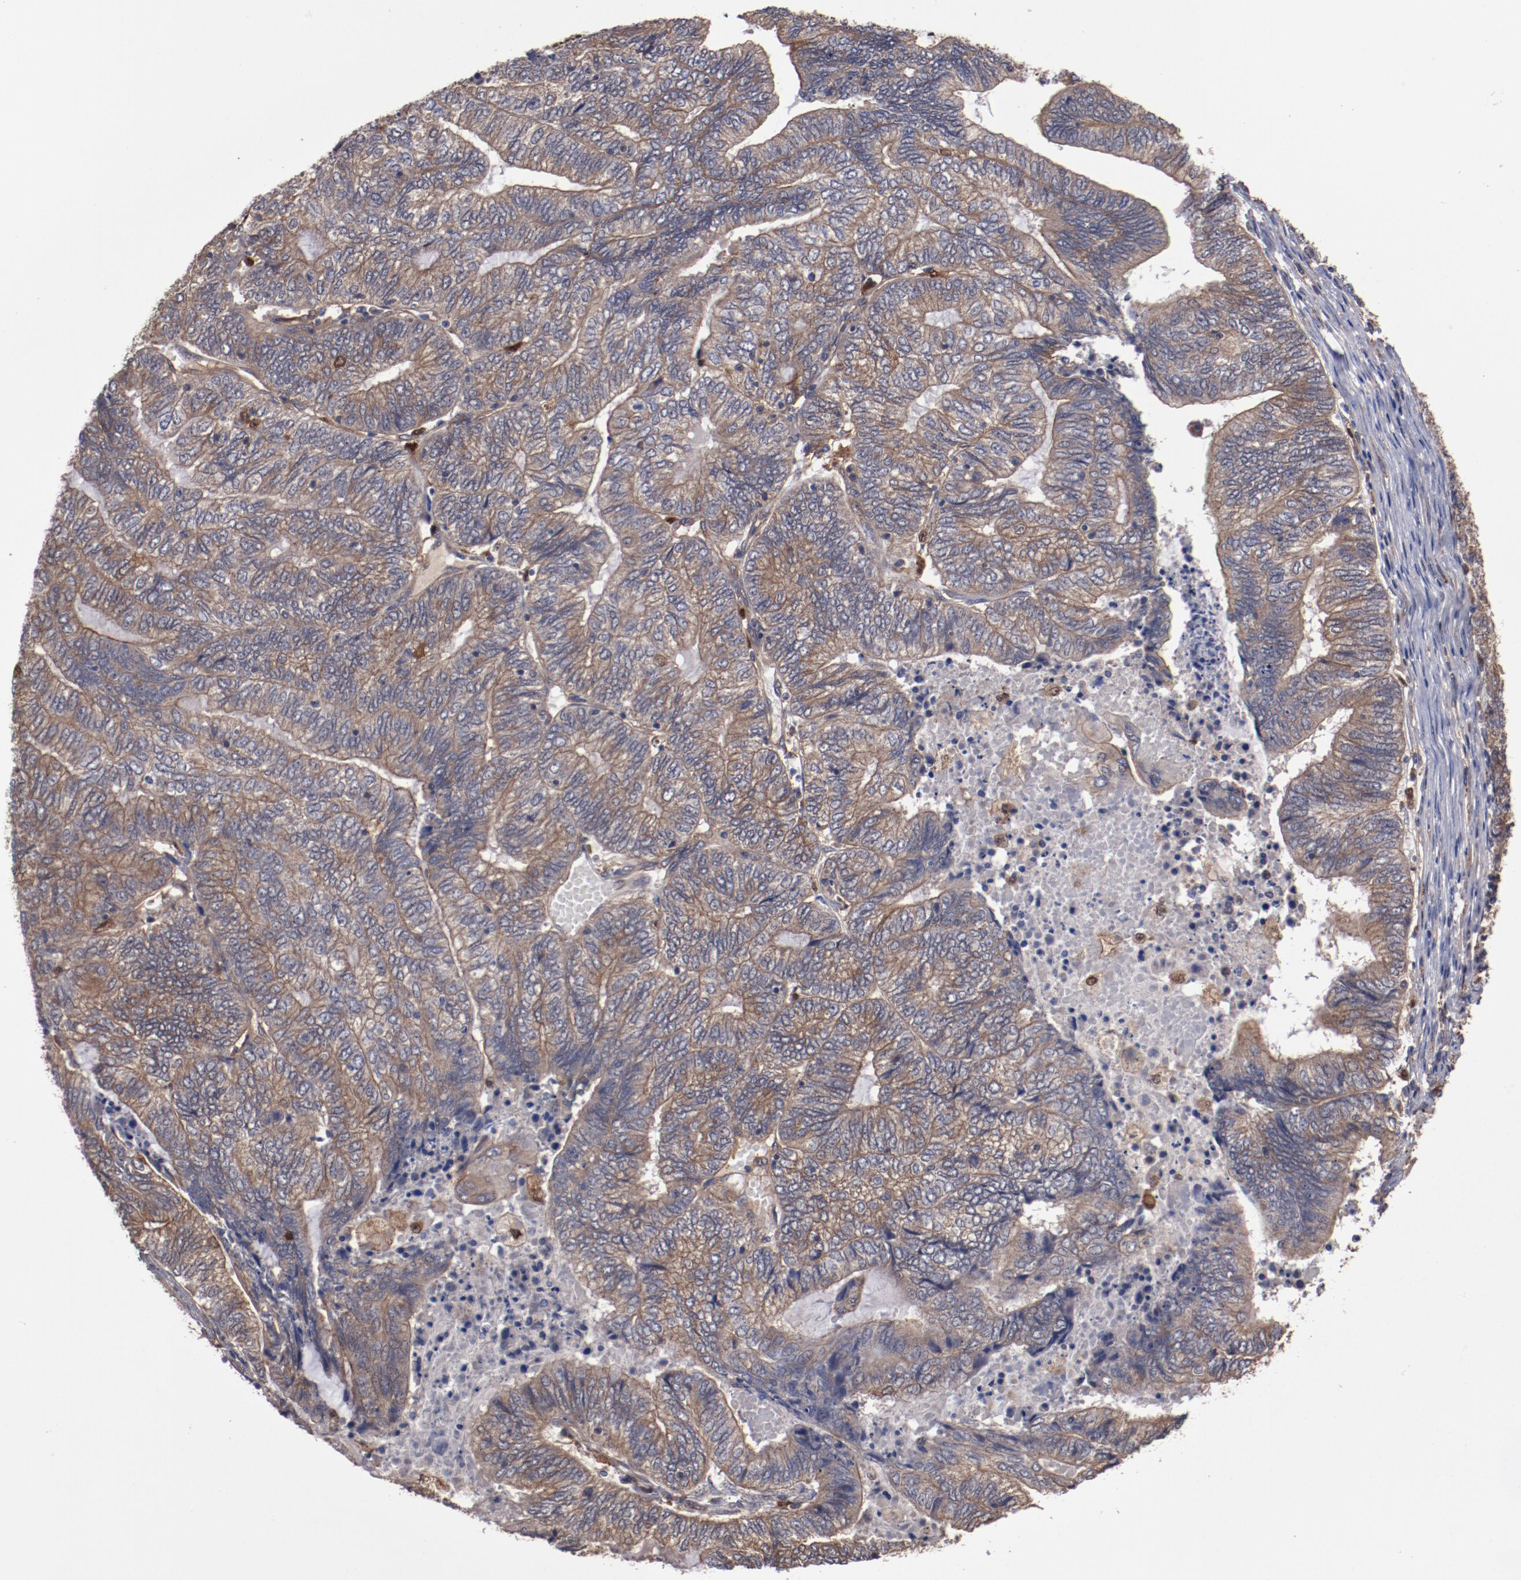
{"staining": {"intensity": "moderate", "quantity": ">75%", "location": "cytoplasmic/membranous"}, "tissue": "endometrial cancer", "cell_type": "Tumor cells", "image_type": "cancer", "snomed": [{"axis": "morphology", "description": "Adenocarcinoma, NOS"}, {"axis": "topography", "description": "Uterus"}, {"axis": "topography", "description": "Endometrium"}], "caption": "The immunohistochemical stain highlights moderate cytoplasmic/membranous positivity in tumor cells of adenocarcinoma (endometrial) tissue.", "gene": "DNAAF2", "patient": {"sex": "female", "age": 70}}